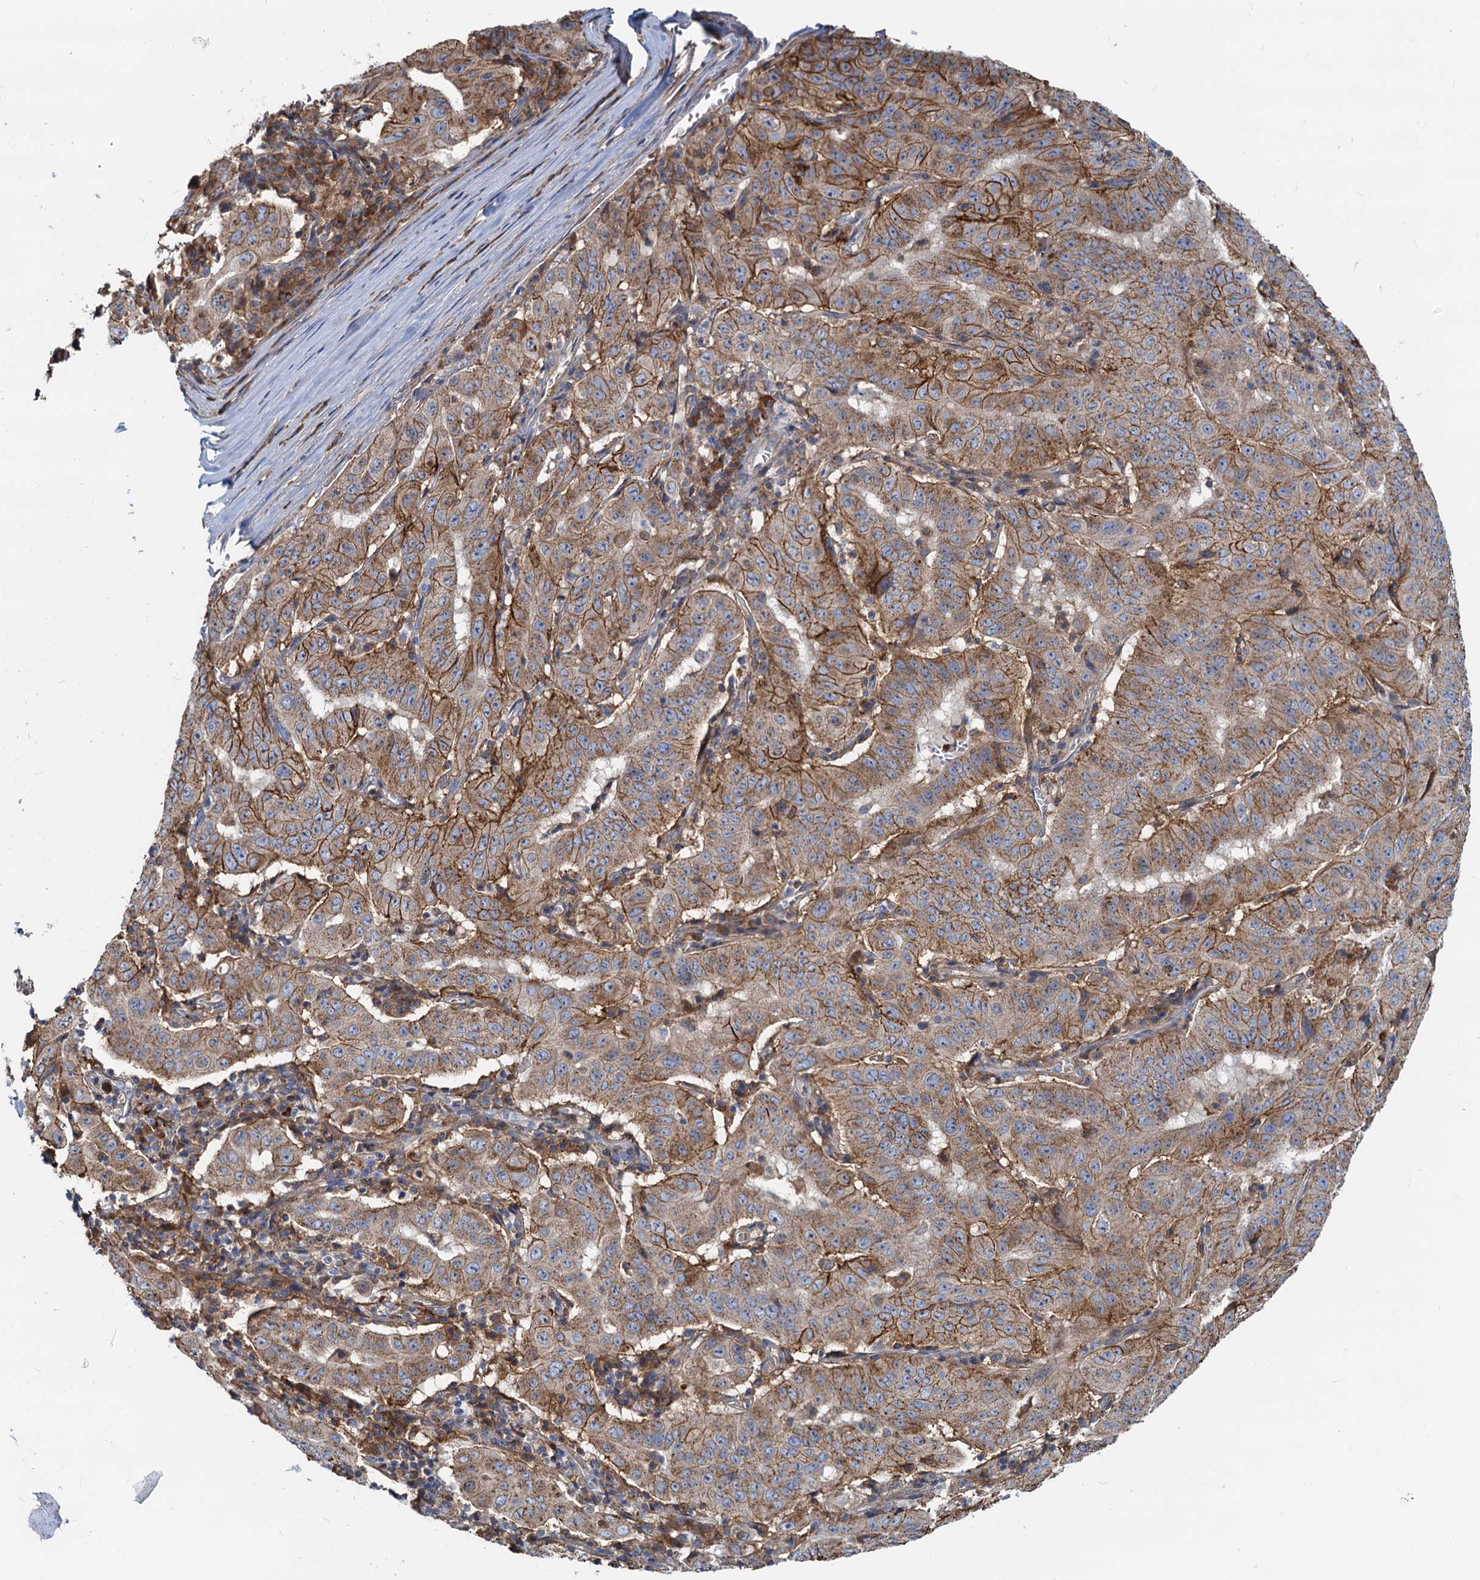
{"staining": {"intensity": "moderate", "quantity": ">75%", "location": "cytoplasmic/membranous"}, "tissue": "pancreatic cancer", "cell_type": "Tumor cells", "image_type": "cancer", "snomed": [{"axis": "morphology", "description": "Adenocarcinoma, NOS"}, {"axis": "topography", "description": "Pancreas"}], "caption": "High-magnification brightfield microscopy of pancreatic cancer (adenocarcinoma) stained with DAB (brown) and counterstained with hematoxylin (blue). tumor cells exhibit moderate cytoplasmic/membranous expression is seen in about>75% of cells.", "gene": "LNX2", "patient": {"sex": "male", "age": 63}}